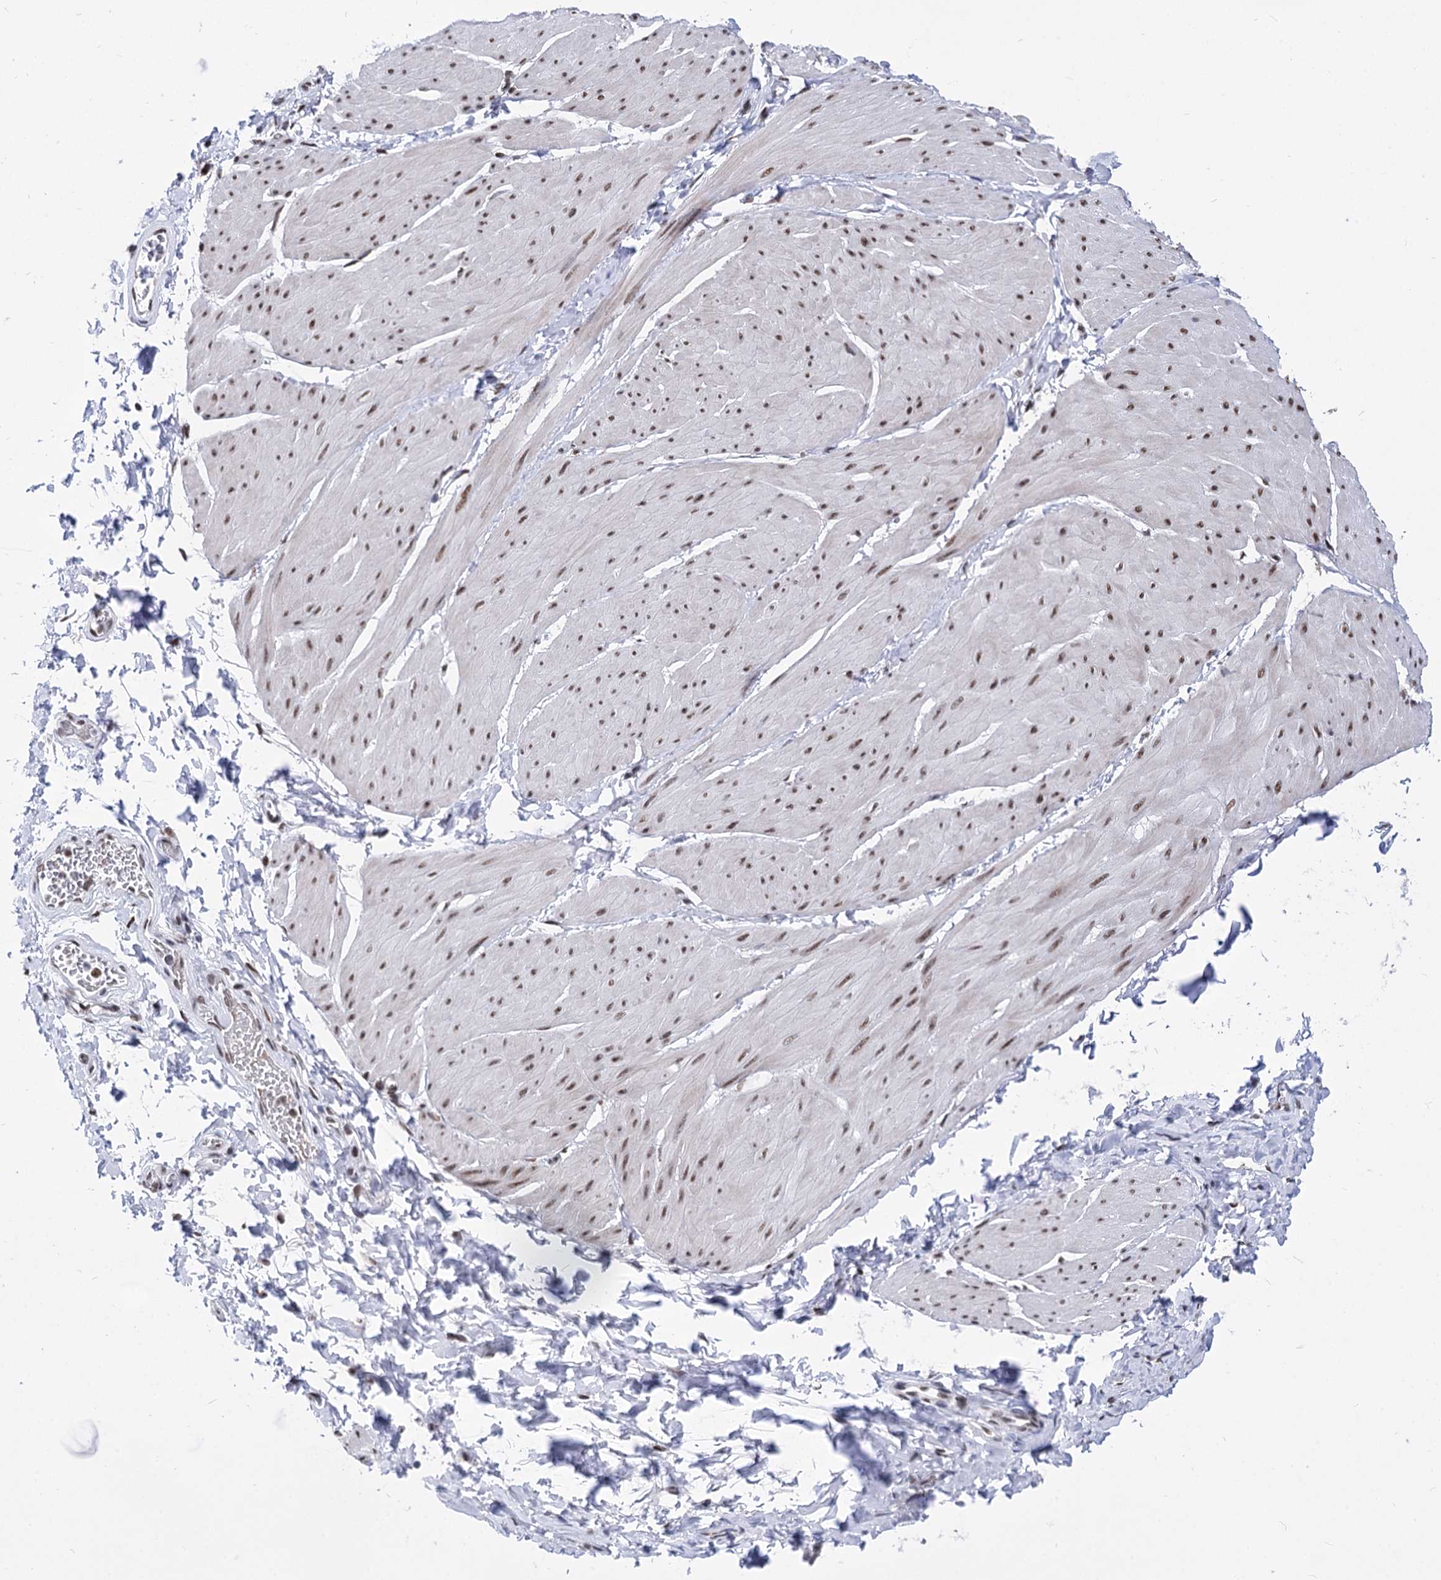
{"staining": {"intensity": "moderate", "quantity": ">75%", "location": "nuclear"}, "tissue": "smooth muscle", "cell_type": "Smooth muscle cells", "image_type": "normal", "snomed": [{"axis": "morphology", "description": "Urothelial carcinoma, High grade"}, {"axis": "topography", "description": "Urinary bladder"}], "caption": "Human smooth muscle stained for a protein (brown) displays moderate nuclear positive staining in about >75% of smooth muscle cells.", "gene": "POU4F3", "patient": {"sex": "male", "age": 46}}